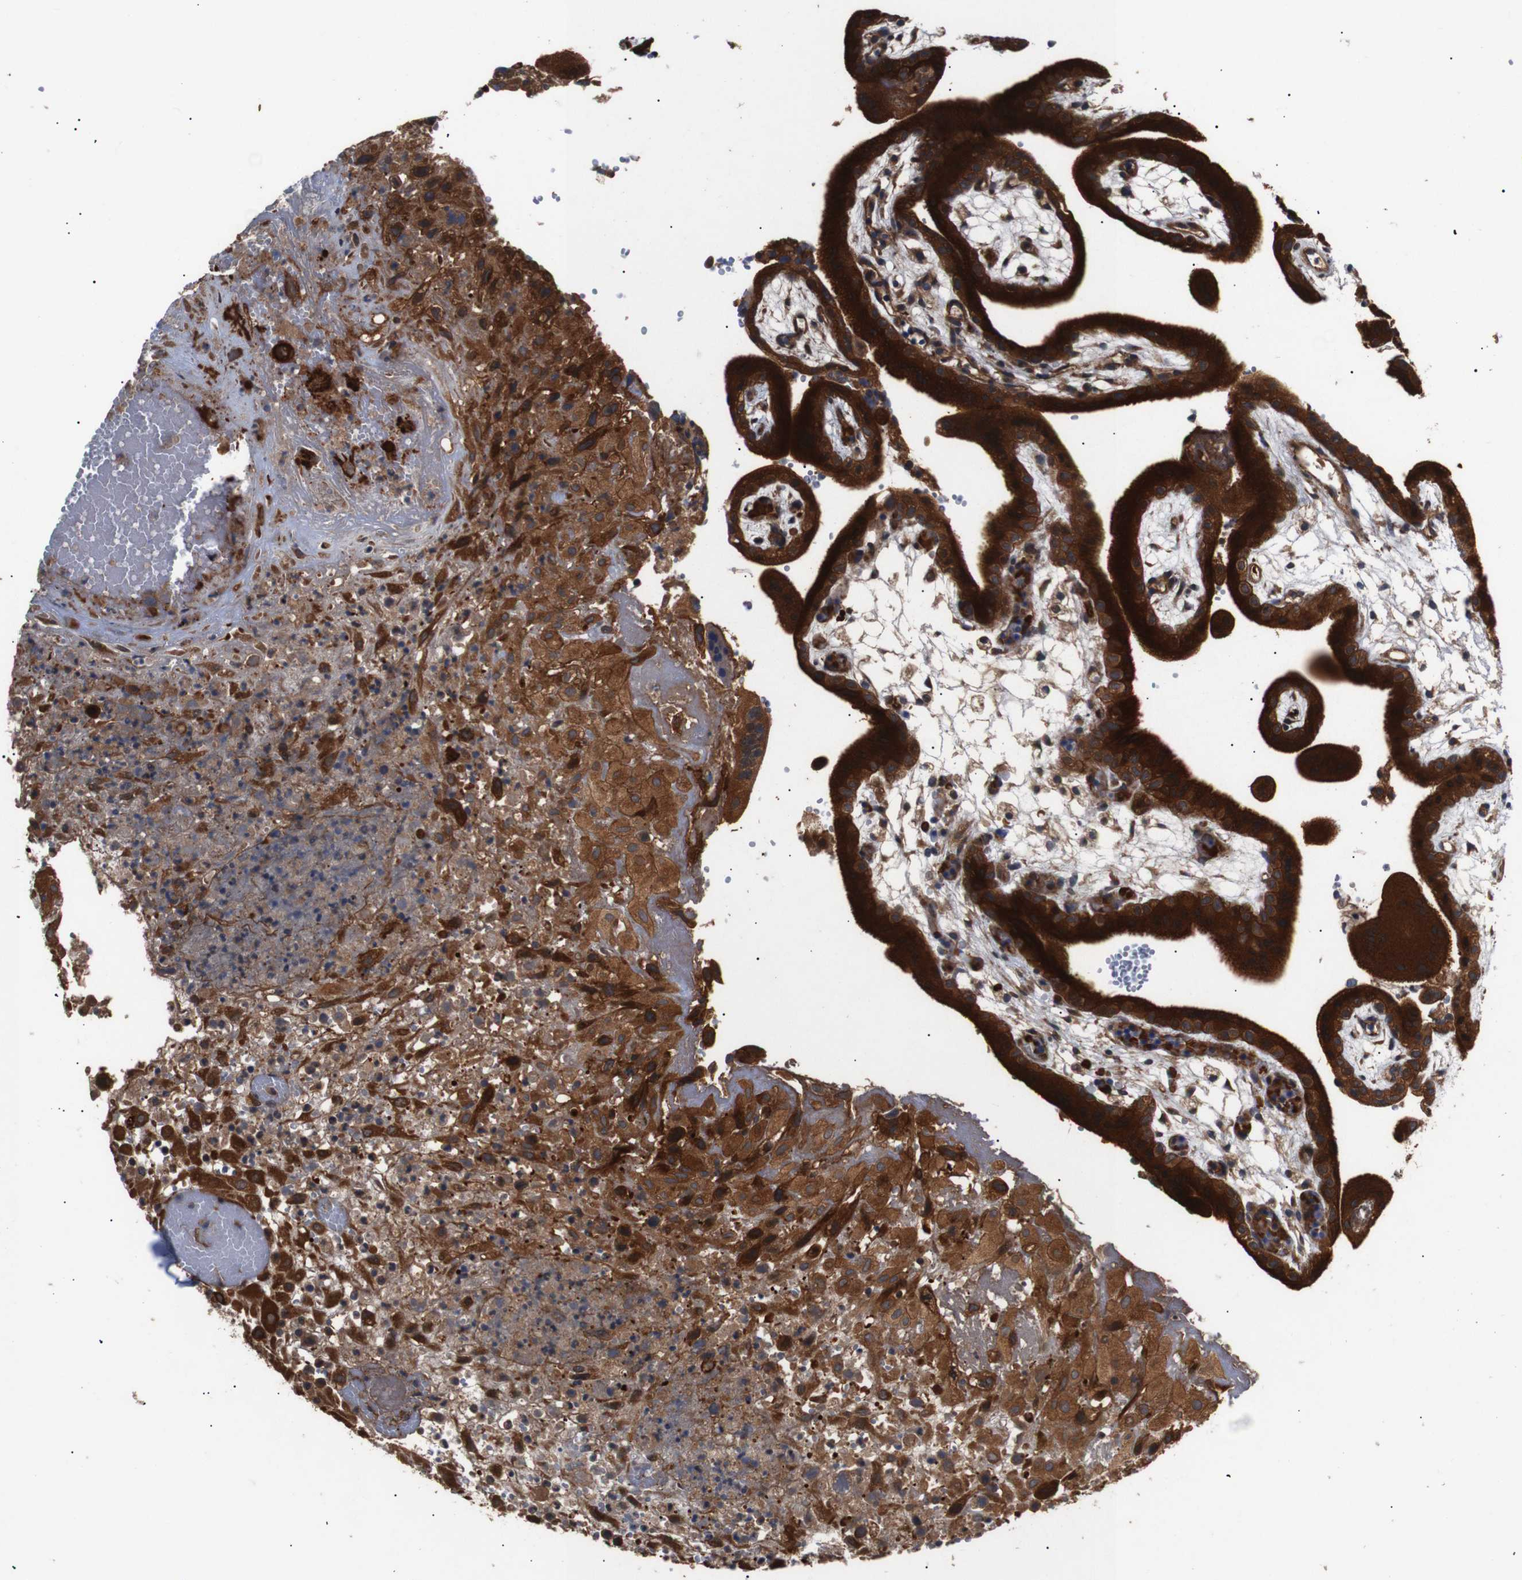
{"staining": {"intensity": "strong", "quantity": ">75%", "location": "cytoplasmic/membranous"}, "tissue": "placenta", "cell_type": "Decidual cells", "image_type": "normal", "snomed": [{"axis": "morphology", "description": "Normal tissue, NOS"}, {"axis": "topography", "description": "Placenta"}], "caption": "Protein expression analysis of benign human placenta reveals strong cytoplasmic/membranous staining in approximately >75% of decidual cells.", "gene": "PAWR", "patient": {"sex": "female", "age": 18}}